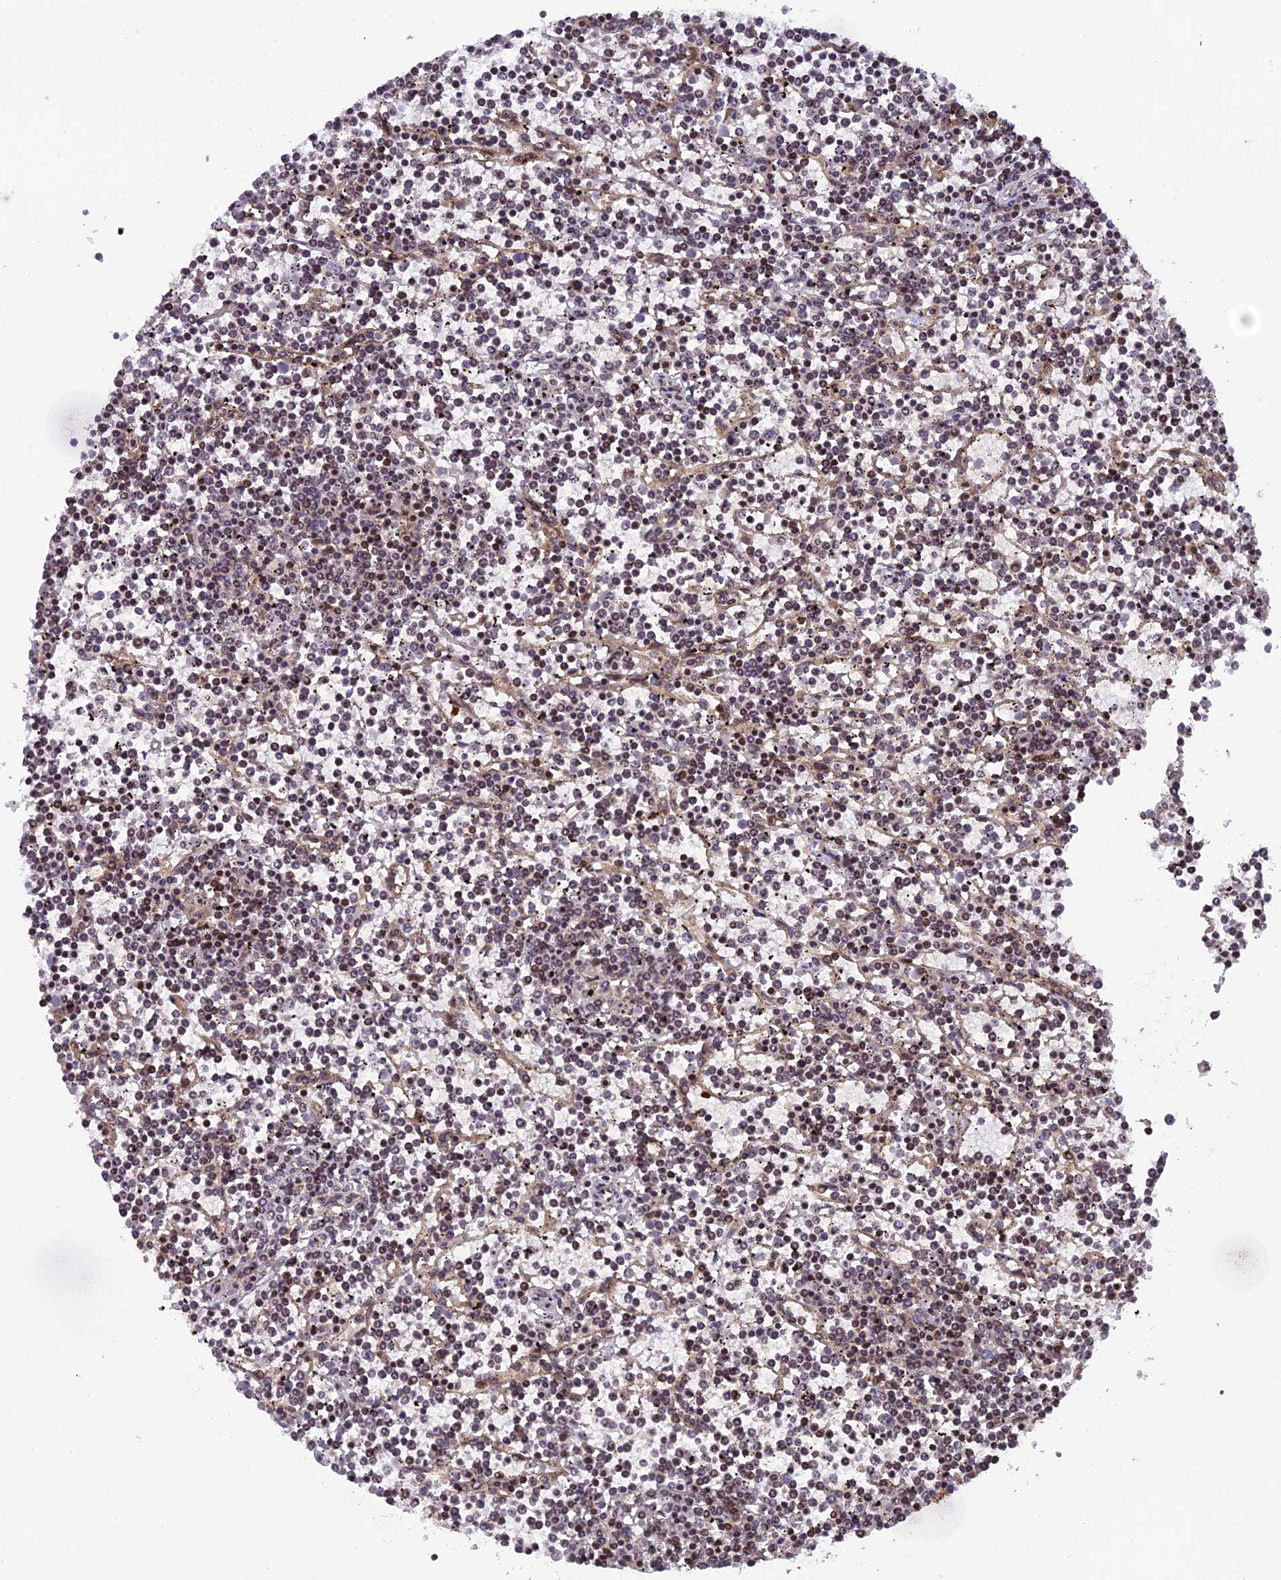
{"staining": {"intensity": "weak", "quantity": ">75%", "location": "nuclear"}, "tissue": "lymphoma", "cell_type": "Tumor cells", "image_type": "cancer", "snomed": [{"axis": "morphology", "description": "Malignant lymphoma, non-Hodgkin's type, Low grade"}, {"axis": "topography", "description": "Spleen"}], "caption": "IHC (DAB) staining of low-grade malignant lymphoma, non-Hodgkin's type displays weak nuclear protein expression in about >75% of tumor cells.", "gene": "SMIM7", "patient": {"sex": "female", "age": 19}}